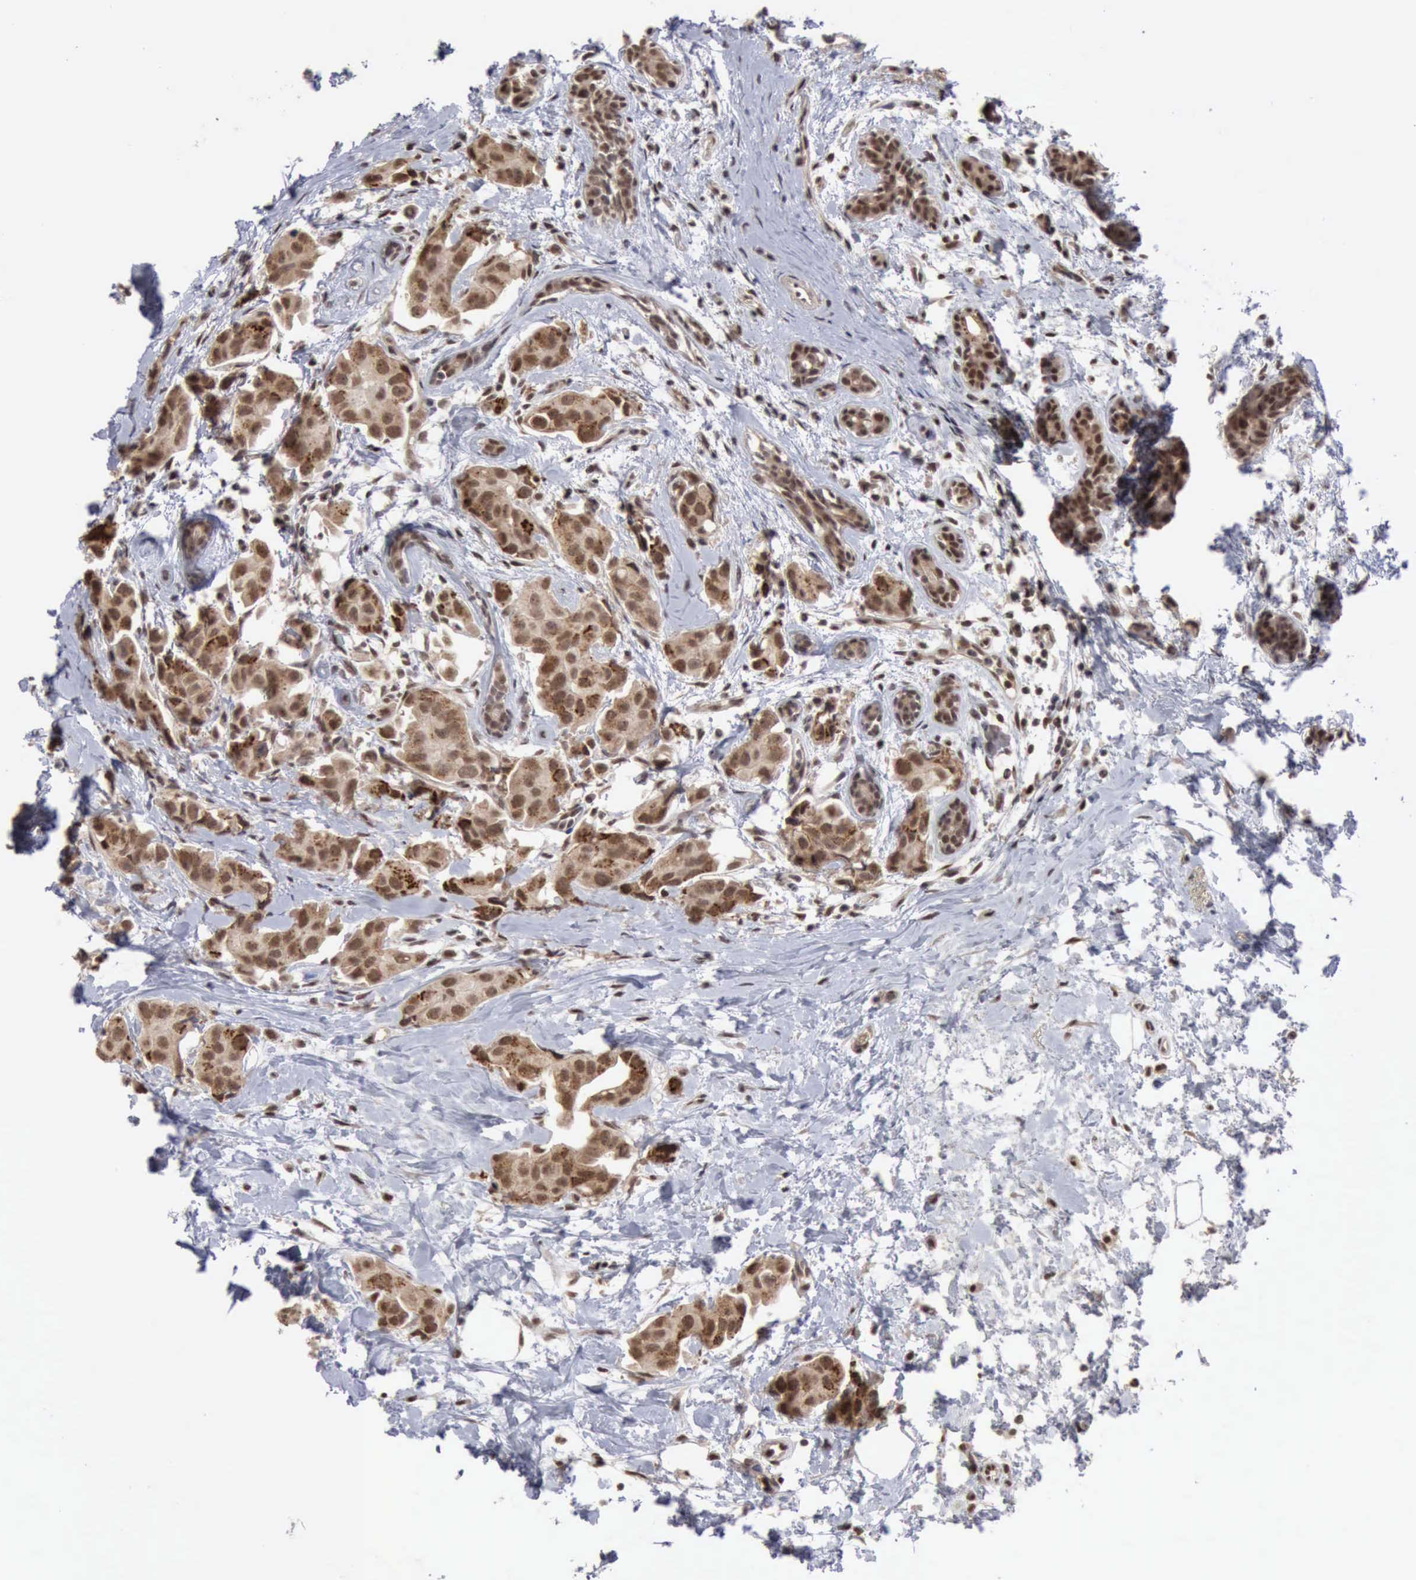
{"staining": {"intensity": "moderate", "quantity": ">75%", "location": "cytoplasmic/membranous,nuclear"}, "tissue": "breast cancer", "cell_type": "Tumor cells", "image_type": "cancer", "snomed": [{"axis": "morphology", "description": "Duct carcinoma"}, {"axis": "topography", "description": "Breast"}], "caption": "Breast cancer (infiltrating ductal carcinoma) stained with DAB (3,3'-diaminobenzidine) IHC shows medium levels of moderate cytoplasmic/membranous and nuclear expression in approximately >75% of tumor cells.", "gene": "CDKN2A", "patient": {"sex": "female", "age": 40}}